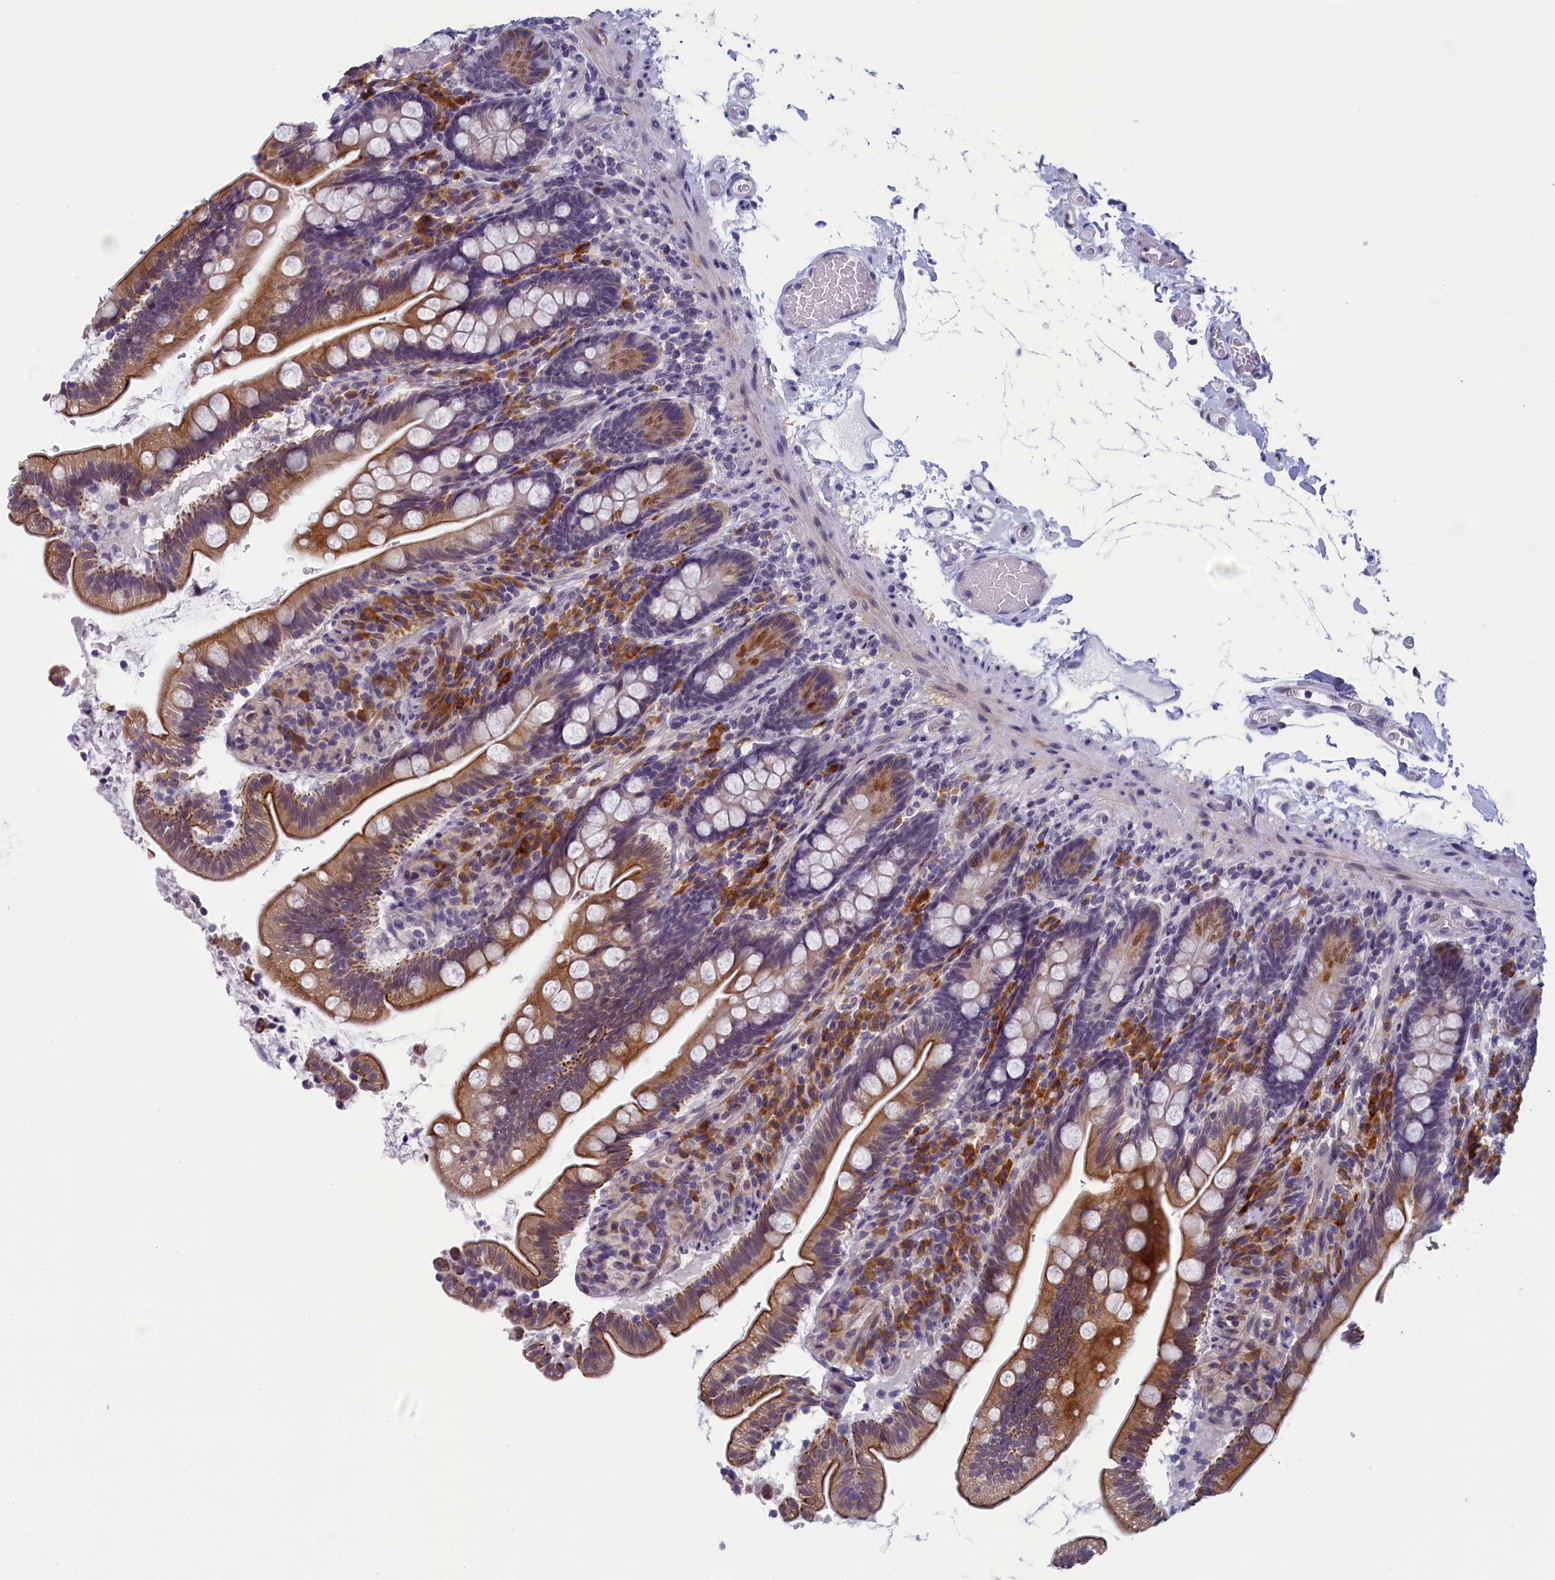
{"staining": {"intensity": "moderate", "quantity": ">75%", "location": "cytoplasmic/membranous"}, "tissue": "small intestine", "cell_type": "Glandular cells", "image_type": "normal", "snomed": [{"axis": "morphology", "description": "Normal tissue, NOS"}, {"axis": "topography", "description": "Small intestine"}], "caption": "Immunohistochemical staining of benign small intestine shows >75% levels of moderate cytoplasmic/membranous protein expression in about >75% of glandular cells. (IHC, brightfield microscopy, high magnification).", "gene": "CNEP1R1", "patient": {"sex": "female", "age": 64}}